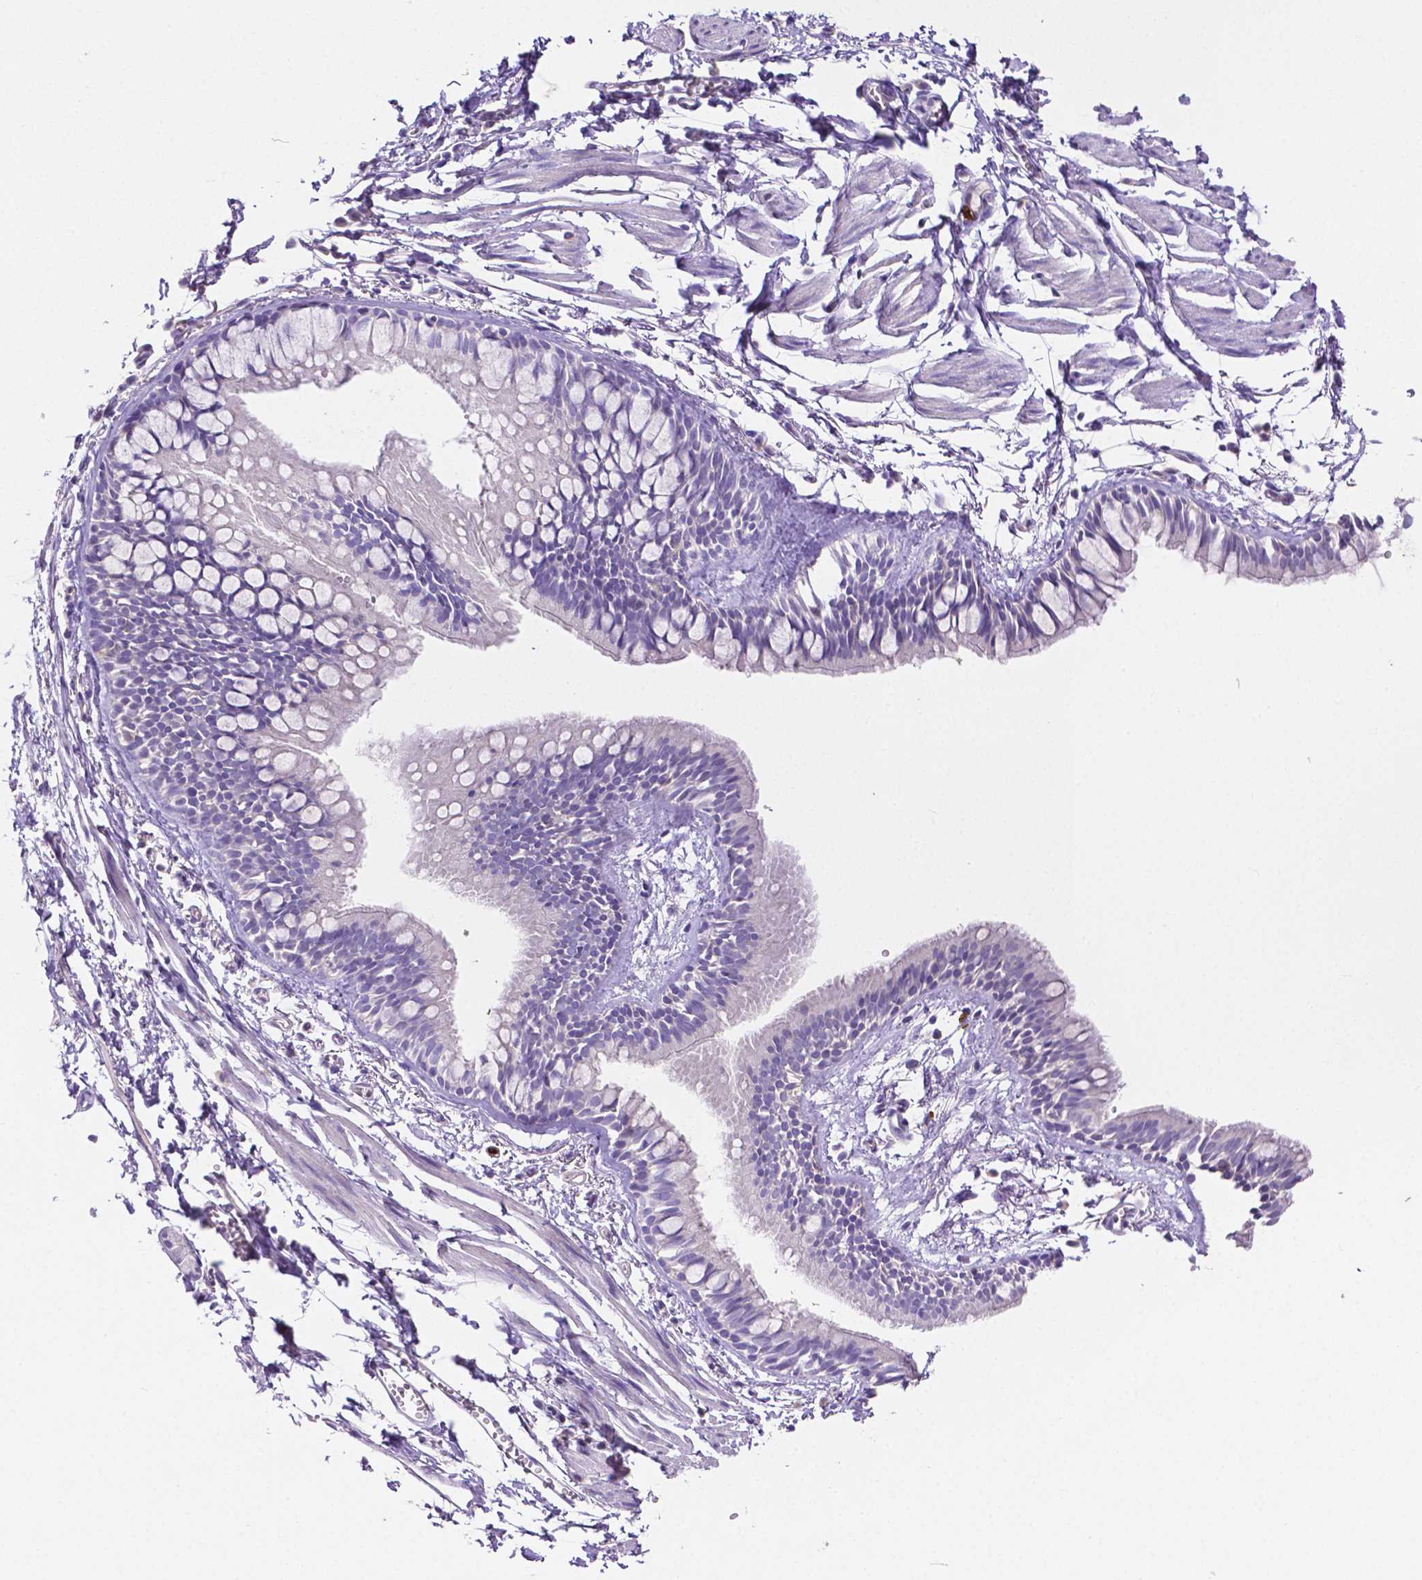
{"staining": {"intensity": "negative", "quantity": "none", "location": "none"}, "tissue": "bronchus", "cell_type": "Respiratory epithelial cells", "image_type": "normal", "snomed": [{"axis": "morphology", "description": "Normal tissue, NOS"}, {"axis": "topography", "description": "Cartilage tissue"}, {"axis": "topography", "description": "Bronchus"}], "caption": "The micrograph reveals no staining of respiratory epithelial cells in benign bronchus. (IHC, brightfield microscopy, high magnification).", "gene": "MMP9", "patient": {"sex": "female", "age": 59}}